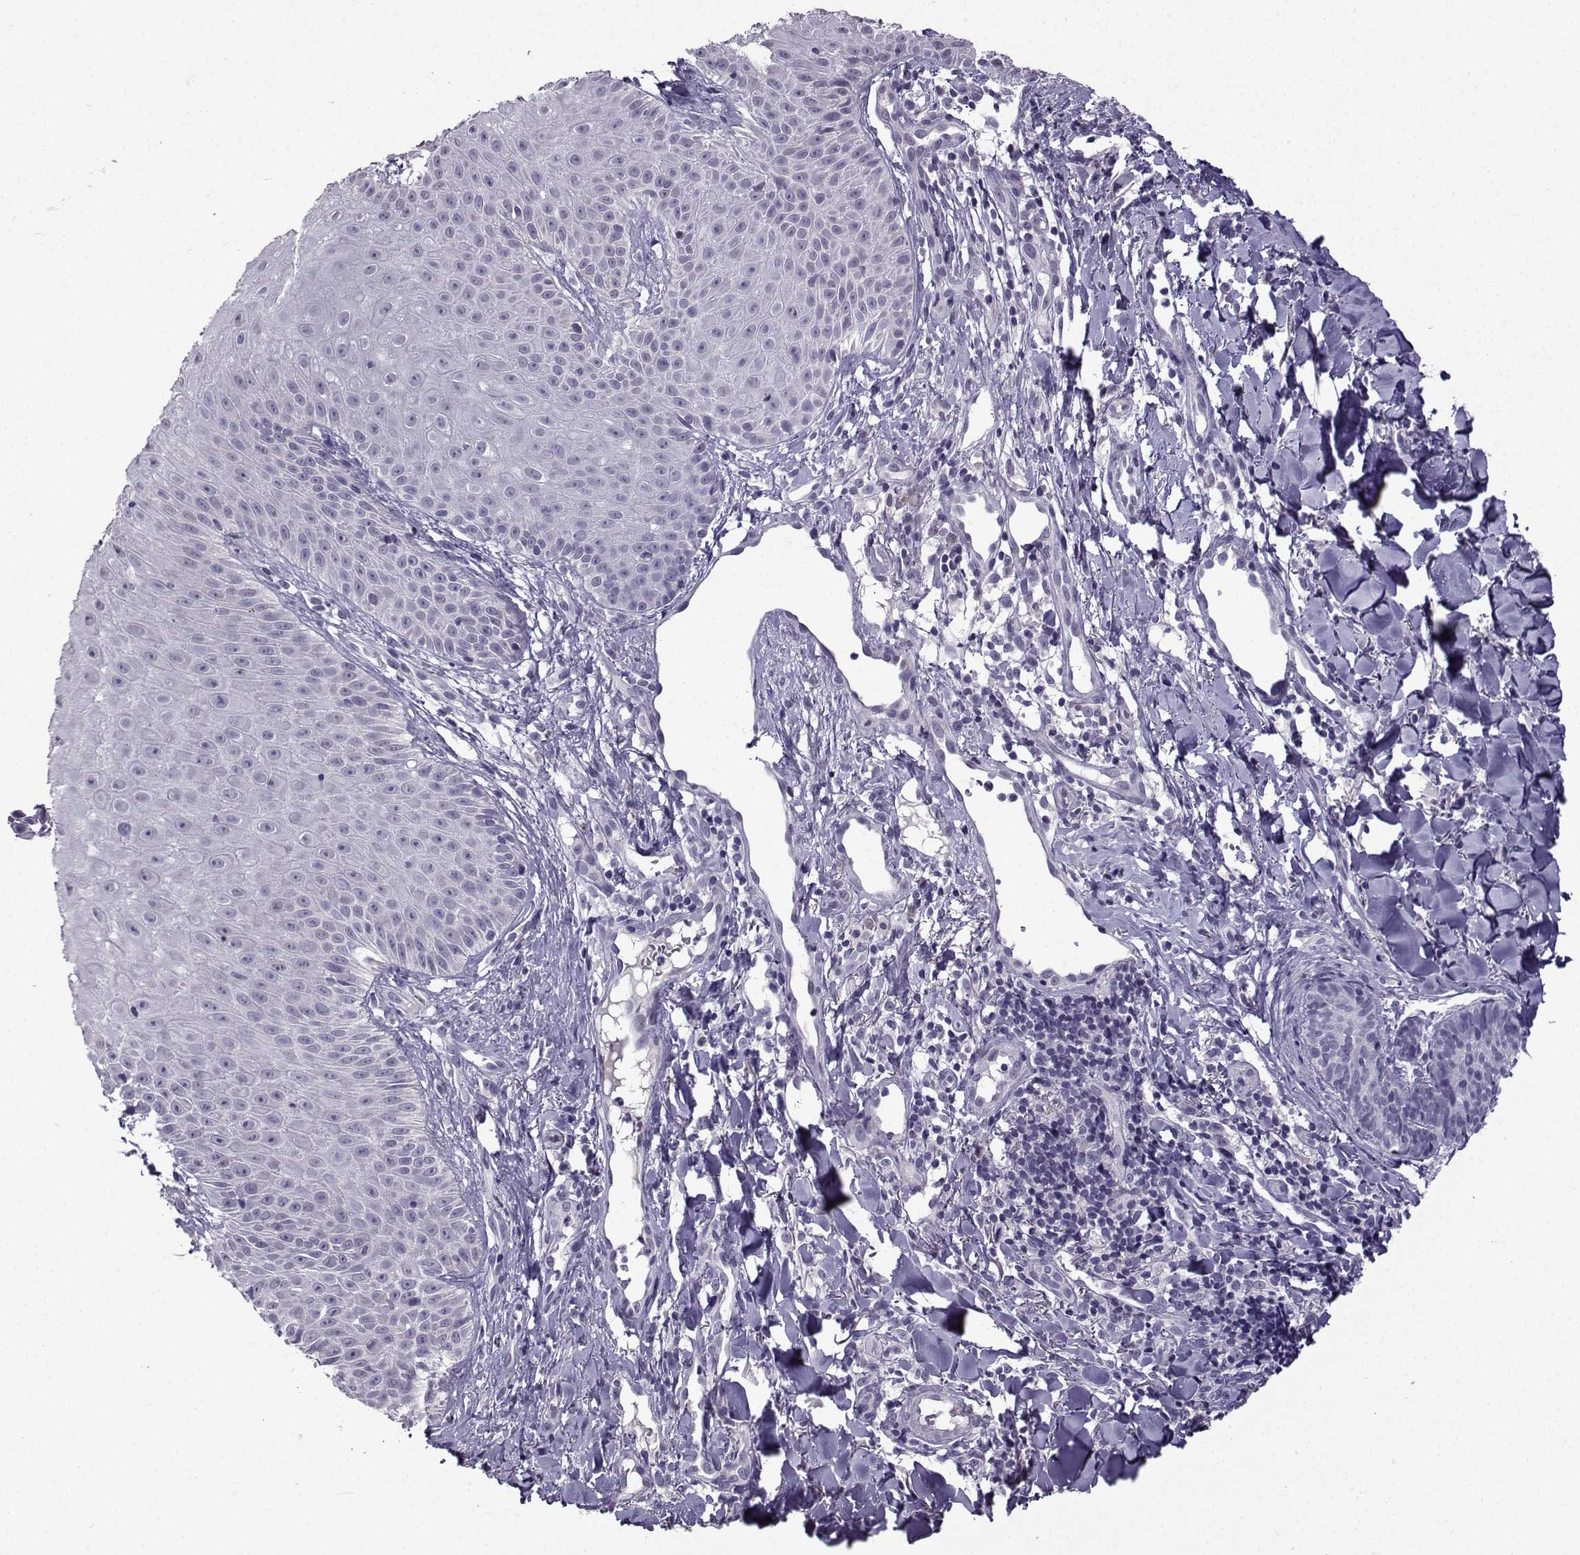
{"staining": {"intensity": "negative", "quantity": "none", "location": "none"}, "tissue": "melanoma", "cell_type": "Tumor cells", "image_type": "cancer", "snomed": [{"axis": "morphology", "description": "Malignant melanoma, NOS"}, {"axis": "topography", "description": "Skin"}], "caption": "Melanoma stained for a protein using immunohistochemistry (IHC) shows no expression tumor cells.", "gene": "CRYBB1", "patient": {"sex": "male", "age": 67}}